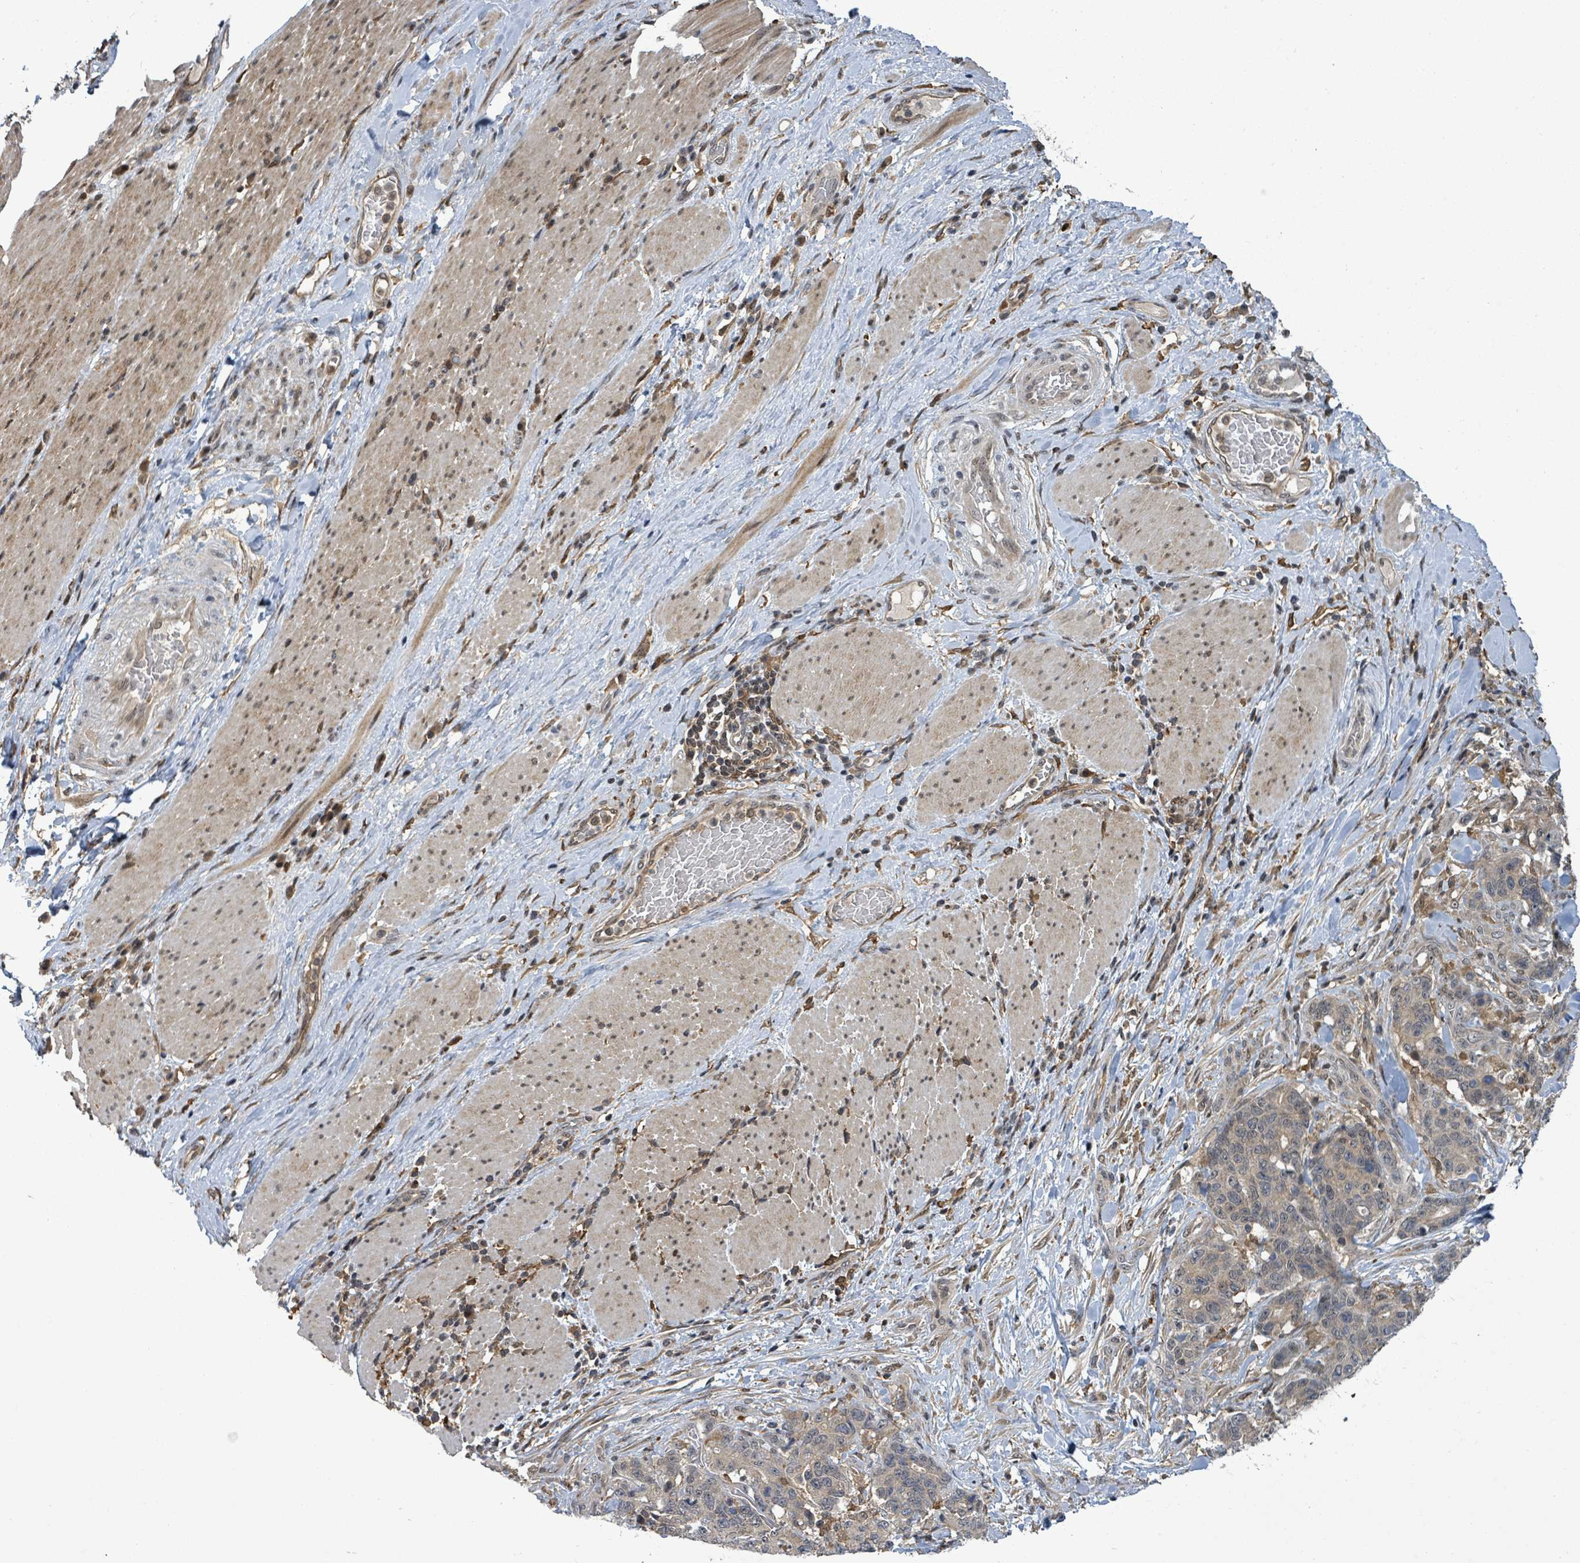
{"staining": {"intensity": "negative", "quantity": "none", "location": "none"}, "tissue": "stomach cancer", "cell_type": "Tumor cells", "image_type": "cancer", "snomed": [{"axis": "morphology", "description": "Normal tissue, NOS"}, {"axis": "morphology", "description": "Adenocarcinoma, NOS"}, {"axis": "topography", "description": "Stomach"}], "caption": "Immunohistochemistry (IHC) micrograph of neoplastic tissue: human adenocarcinoma (stomach) stained with DAB (3,3'-diaminobenzidine) shows no significant protein staining in tumor cells.", "gene": "FBXO6", "patient": {"sex": "female", "age": 64}}